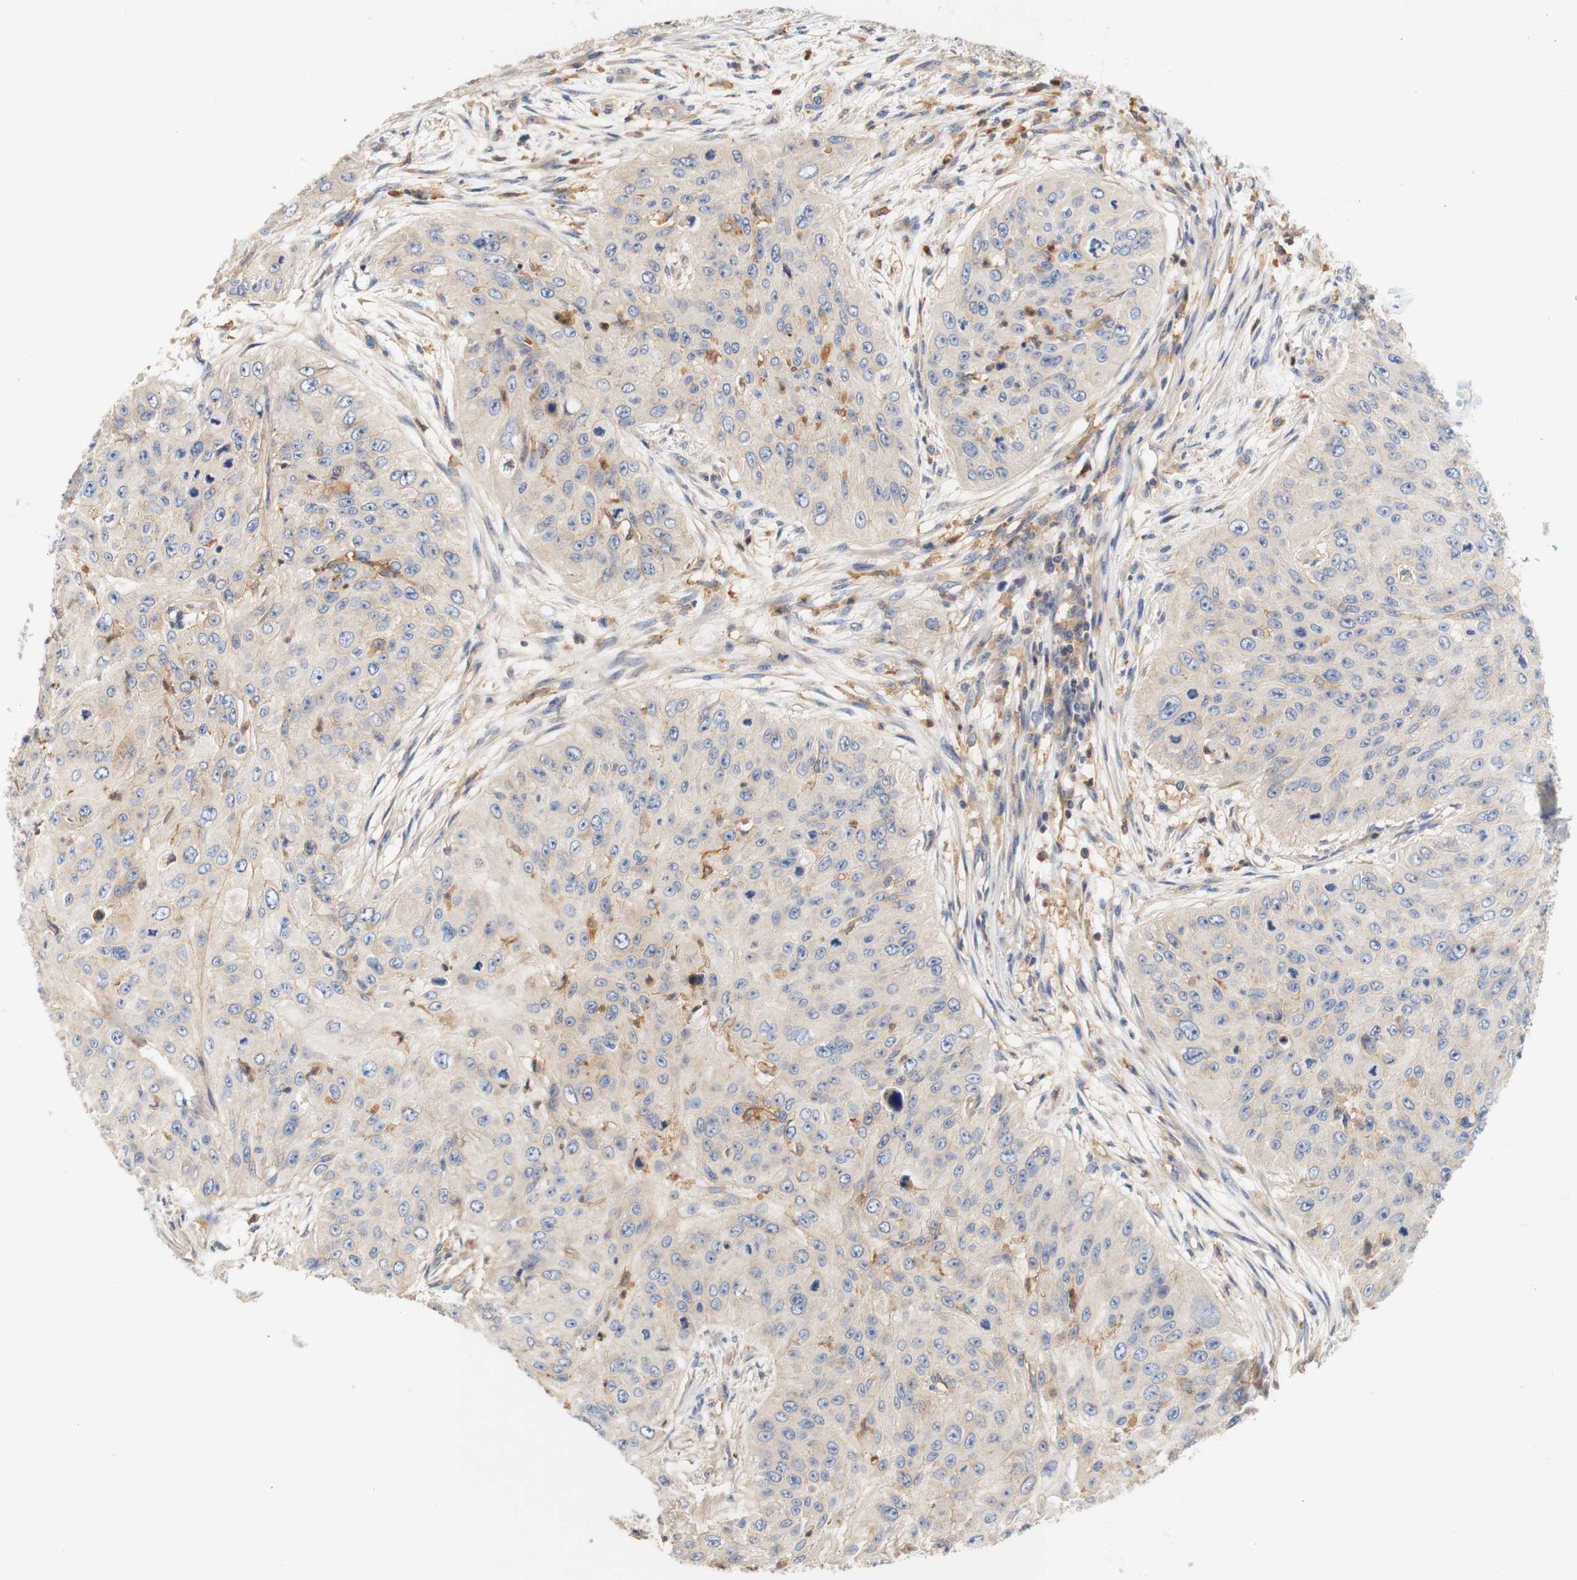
{"staining": {"intensity": "weak", "quantity": "<25%", "location": "cytoplasmic/membranous"}, "tissue": "skin cancer", "cell_type": "Tumor cells", "image_type": "cancer", "snomed": [{"axis": "morphology", "description": "Squamous cell carcinoma, NOS"}, {"axis": "topography", "description": "Skin"}], "caption": "Skin cancer (squamous cell carcinoma) stained for a protein using IHC reveals no positivity tumor cells.", "gene": "PCDH7", "patient": {"sex": "female", "age": 80}}